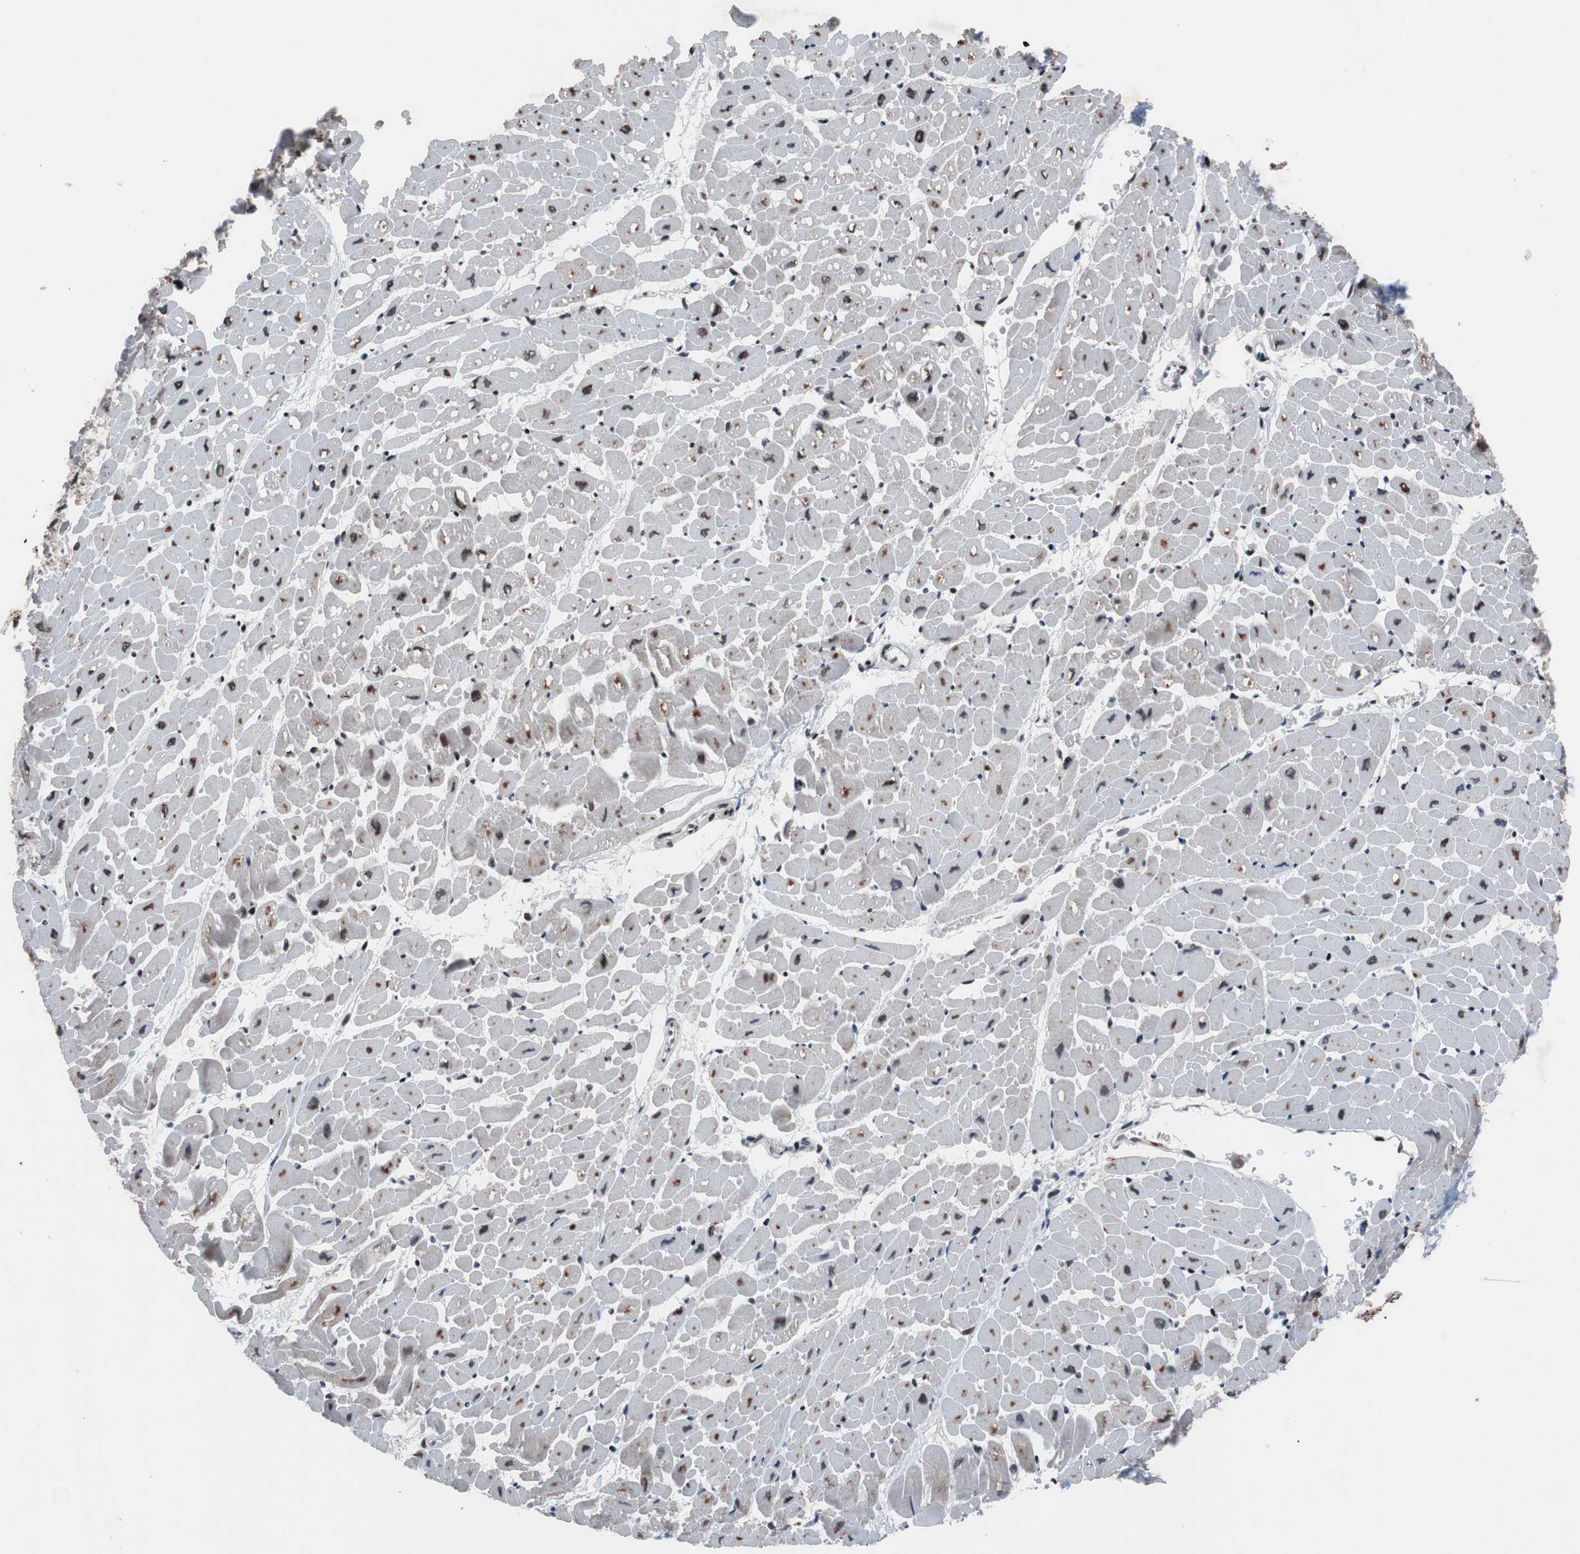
{"staining": {"intensity": "moderate", "quantity": "25%-75%", "location": "cytoplasmic/membranous"}, "tissue": "heart muscle", "cell_type": "Cardiomyocytes", "image_type": "normal", "snomed": [{"axis": "morphology", "description": "Normal tissue, NOS"}, {"axis": "topography", "description": "Heart"}], "caption": "IHC of normal heart muscle exhibits medium levels of moderate cytoplasmic/membranous positivity in about 25%-75% of cardiomyocytes.", "gene": "MUTYH", "patient": {"sex": "male", "age": 45}}